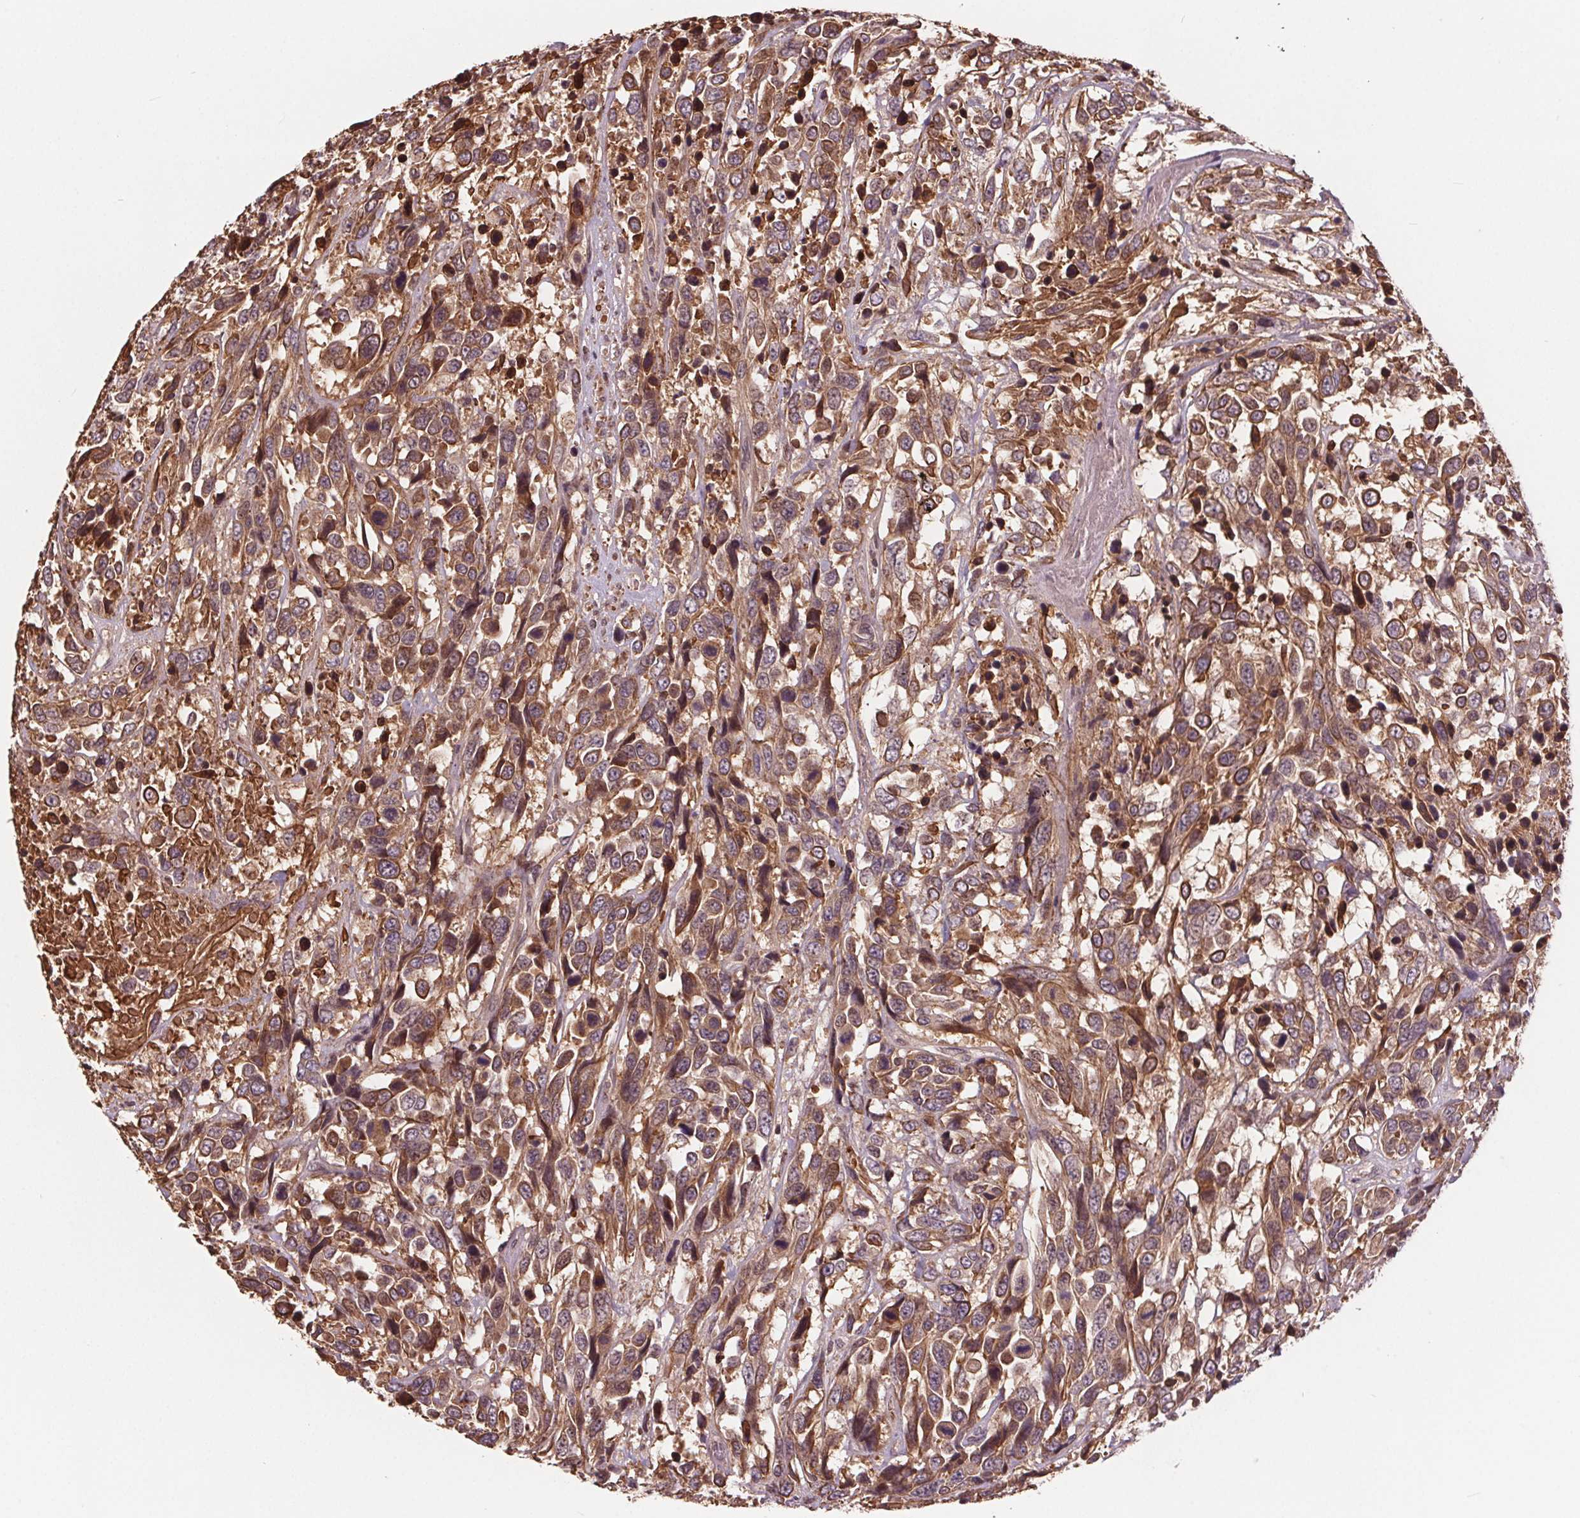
{"staining": {"intensity": "moderate", "quantity": ">75%", "location": "cytoplasmic/membranous"}, "tissue": "urothelial cancer", "cell_type": "Tumor cells", "image_type": "cancer", "snomed": [{"axis": "morphology", "description": "Urothelial carcinoma, High grade"}, {"axis": "topography", "description": "Urinary bladder"}], "caption": "Brown immunohistochemical staining in human urothelial cancer shows moderate cytoplasmic/membranous positivity in approximately >75% of tumor cells.", "gene": "HIF1AN", "patient": {"sex": "female", "age": 70}}